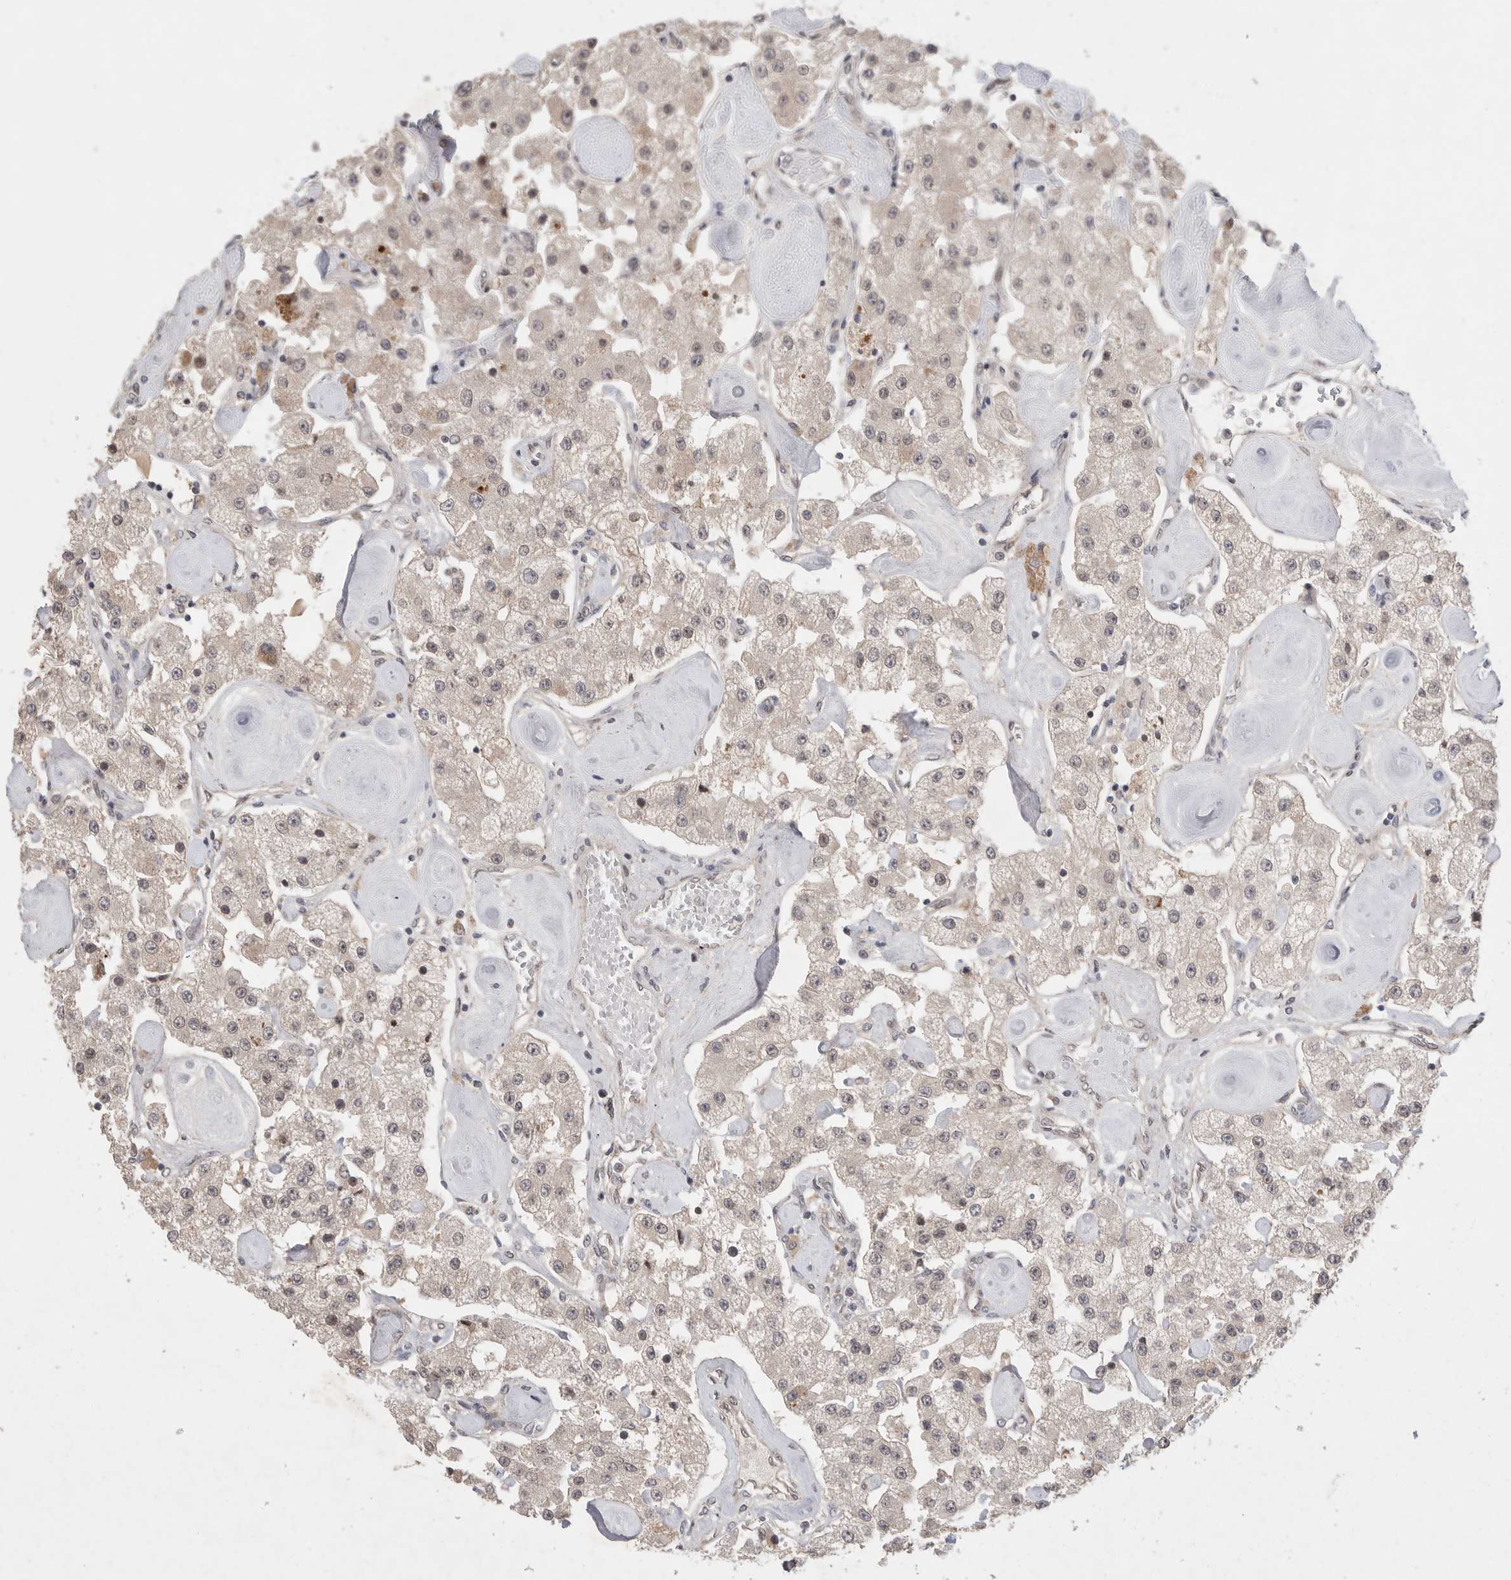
{"staining": {"intensity": "weak", "quantity": "25%-75%", "location": "cytoplasmic/membranous"}, "tissue": "carcinoid", "cell_type": "Tumor cells", "image_type": "cancer", "snomed": [{"axis": "morphology", "description": "Carcinoid, malignant, NOS"}, {"axis": "topography", "description": "Pancreas"}], "caption": "Immunohistochemistry (IHC) photomicrograph of human carcinoid (malignant) stained for a protein (brown), which demonstrates low levels of weak cytoplasmic/membranous expression in approximately 25%-75% of tumor cells.", "gene": "LEMD3", "patient": {"sex": "male", "age": 41}}